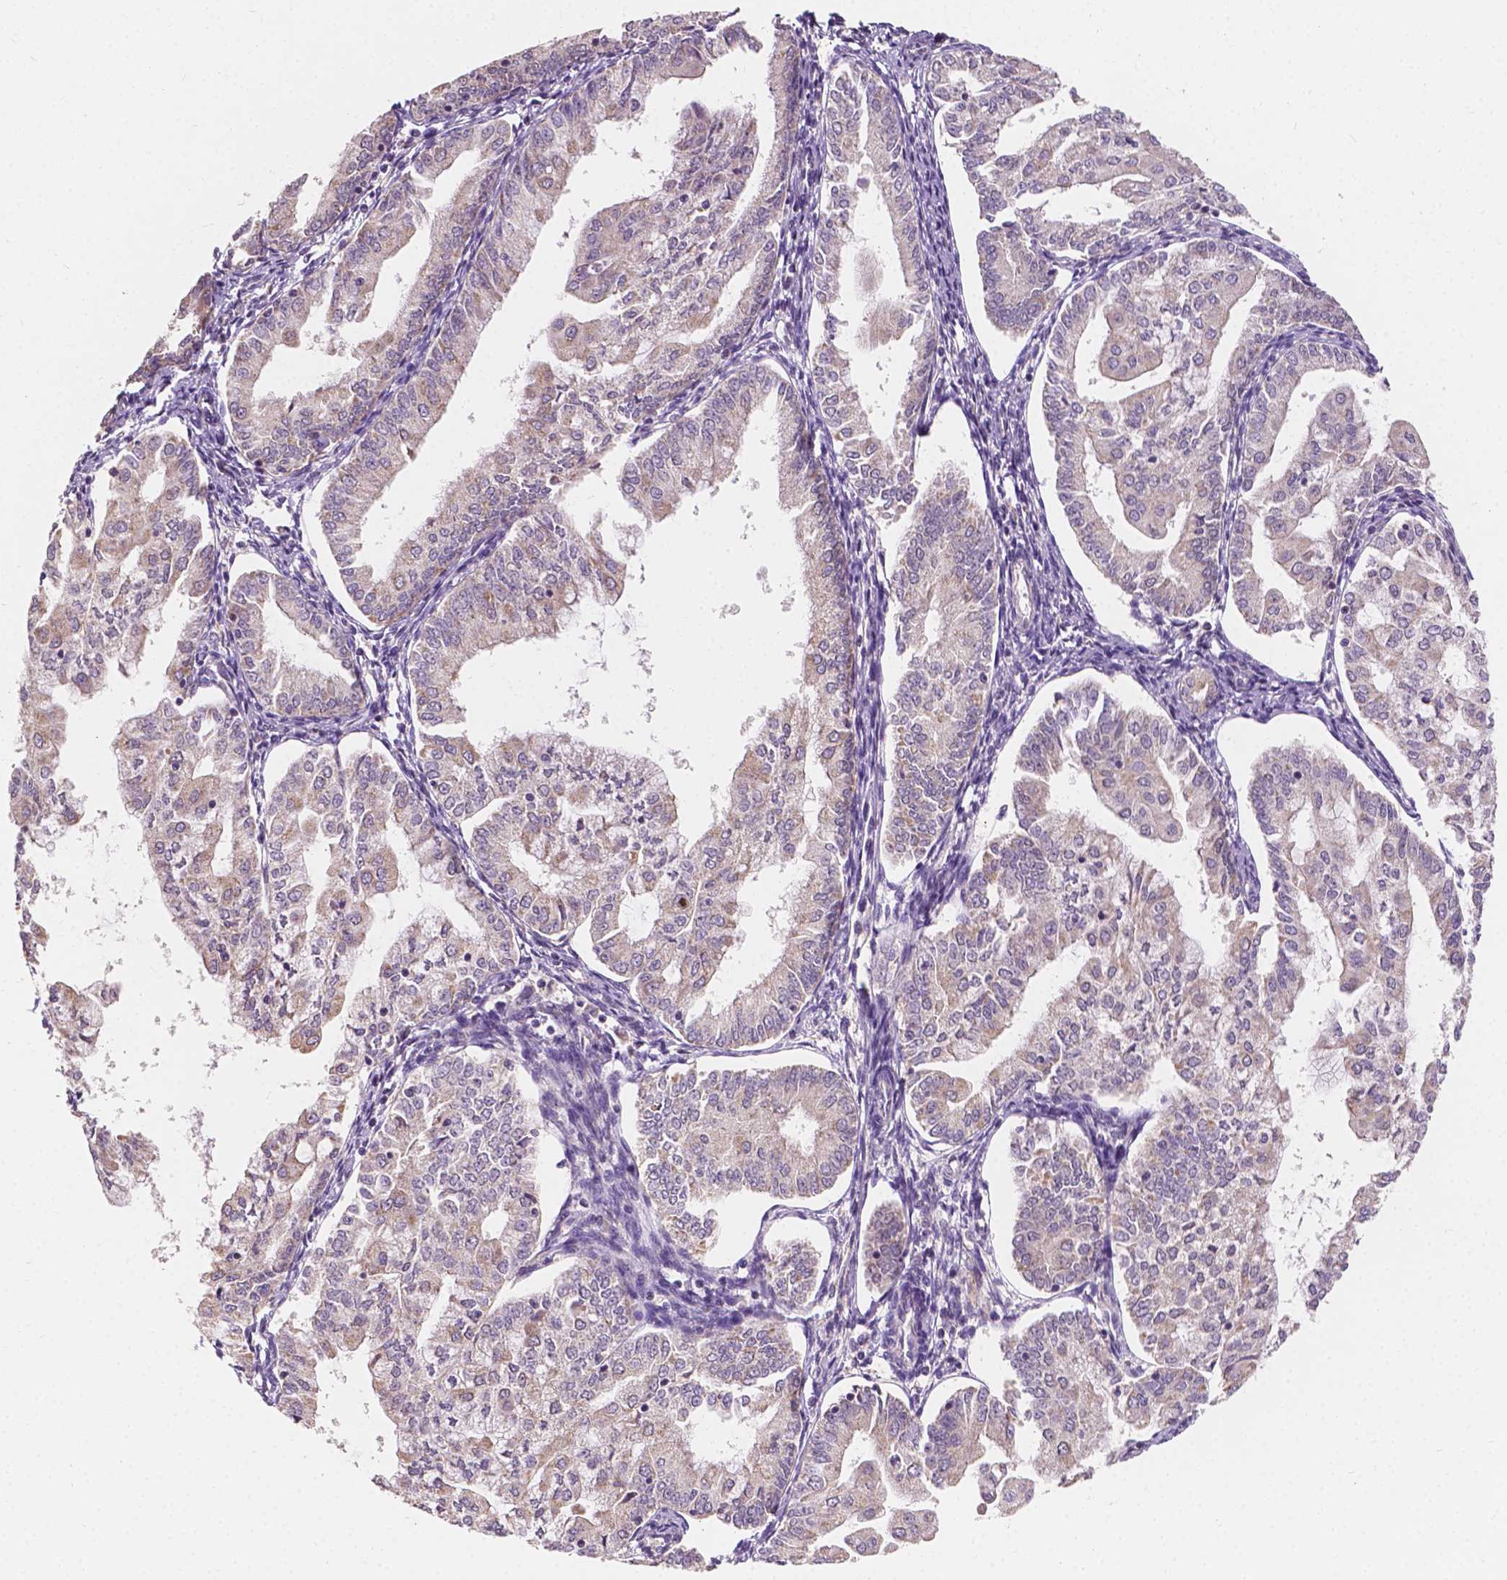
{"staining": {"intensity": "negative", "quantity": "none", "location": "none"}, "tissue": "endometrial cancer", "cell_type": "Tumor cells", "image_type": "cancer", "snomed": [{"axis": "morphology", "description": "Adenocarcinoma, NOS"}, {"axis": "topography", "description": "Endometrium"}], "caption": "There is no significant positivity in tumor cells of adenocarcinoma (endometrial).", "gene": "SIRT2", "patient": {"sex": "female", "age": 55}}